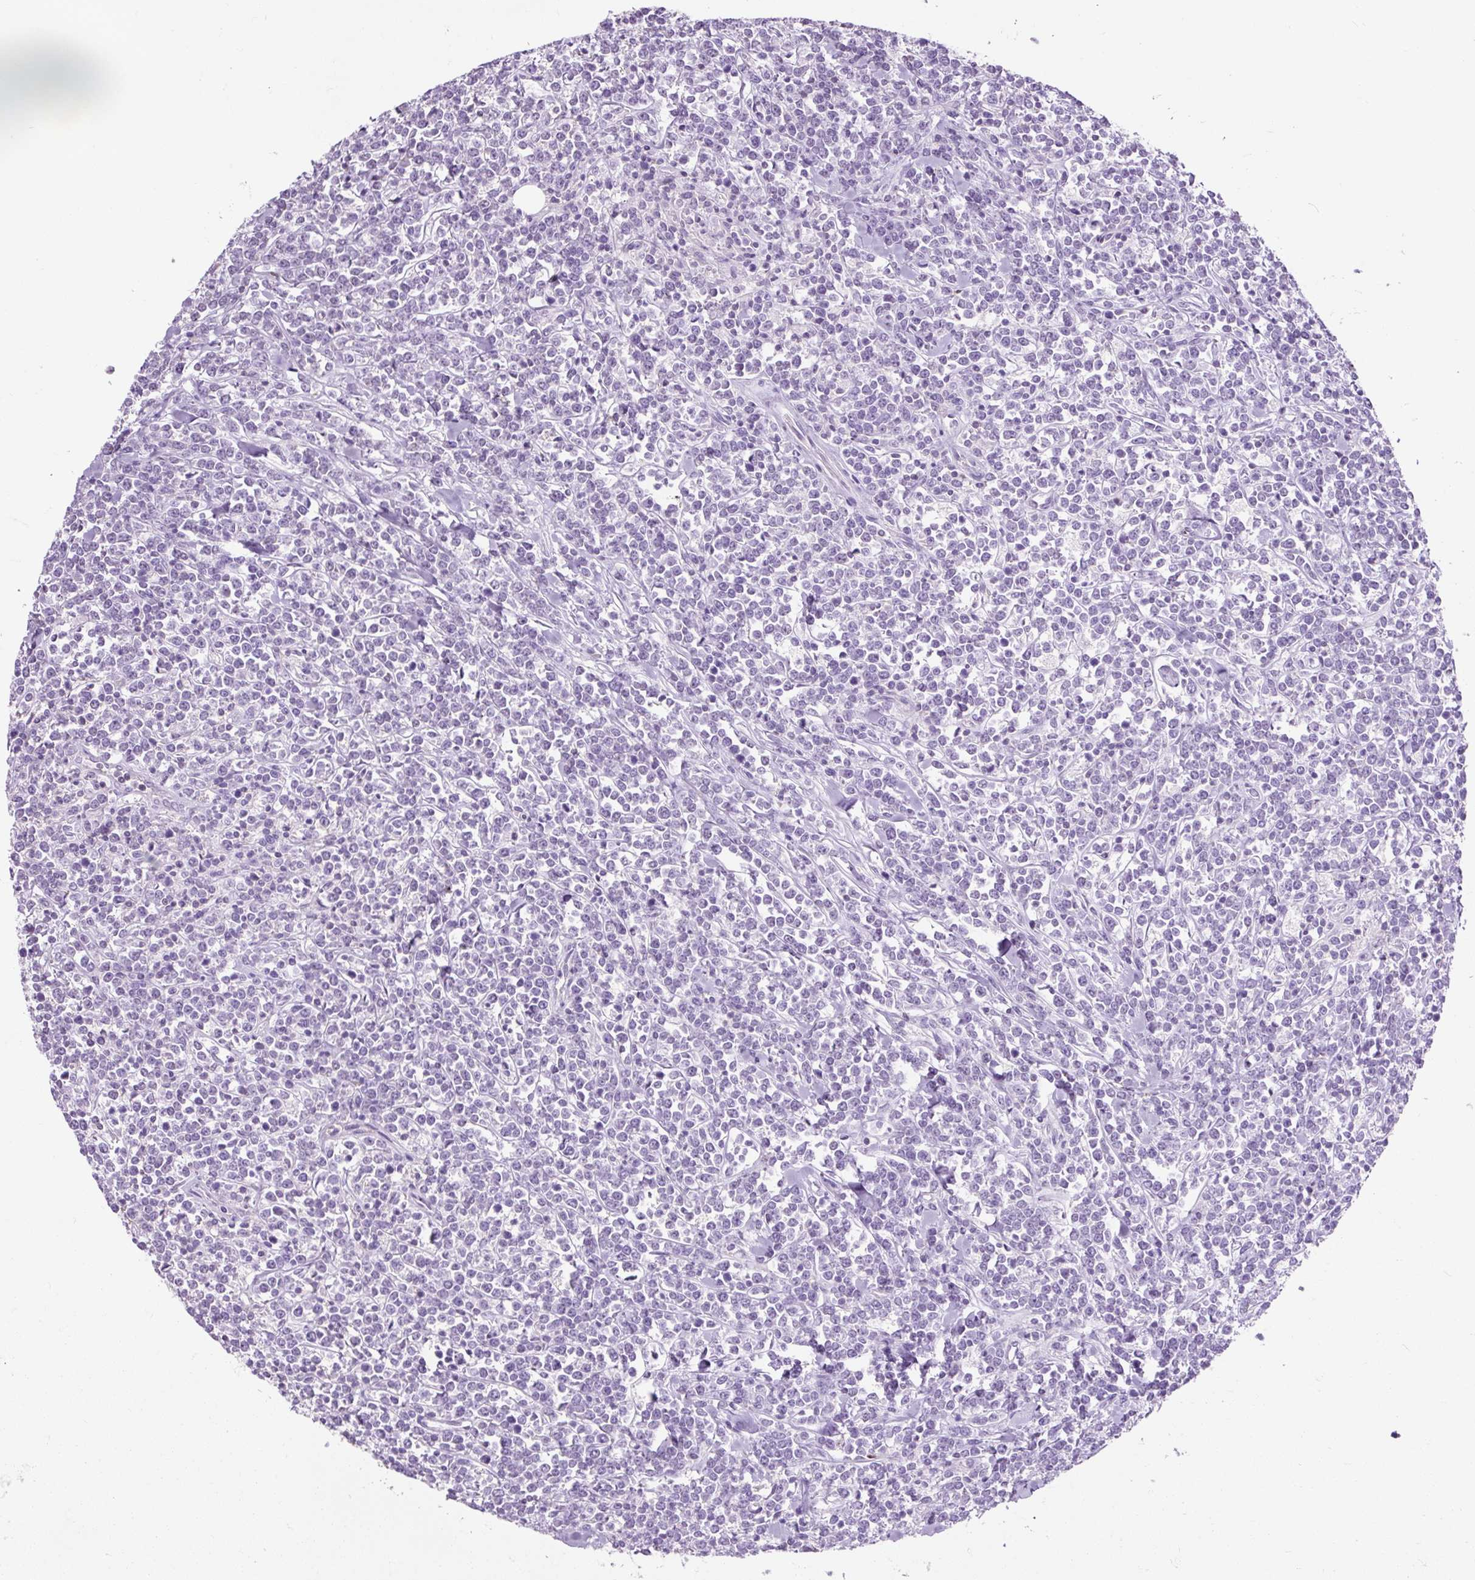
{"staining": {"intensity": "negative", "quantity": "none", "location": "none"}, "tissue": "lymphoma", "cell_type": "Tumor cells", "image_type": "cancer", "snomed": [{"axis": "morphology", "description": "Malignant lymphoma, non-Hodgkin's type, High grade"}, {"axis": "topography", "description": "Small intestine"}, {"axis": "topography", "description": "Colon"}], "caption": "The image exhibits no staining of tumor cells in high-grade malignant lymphoma, non-Hodgkin's type. (Immunohistochemistry (ihc), brightfield microscopy, high magnification).", "gene": "OR10A7", "patient": {"sex": "male", "age": 8}}